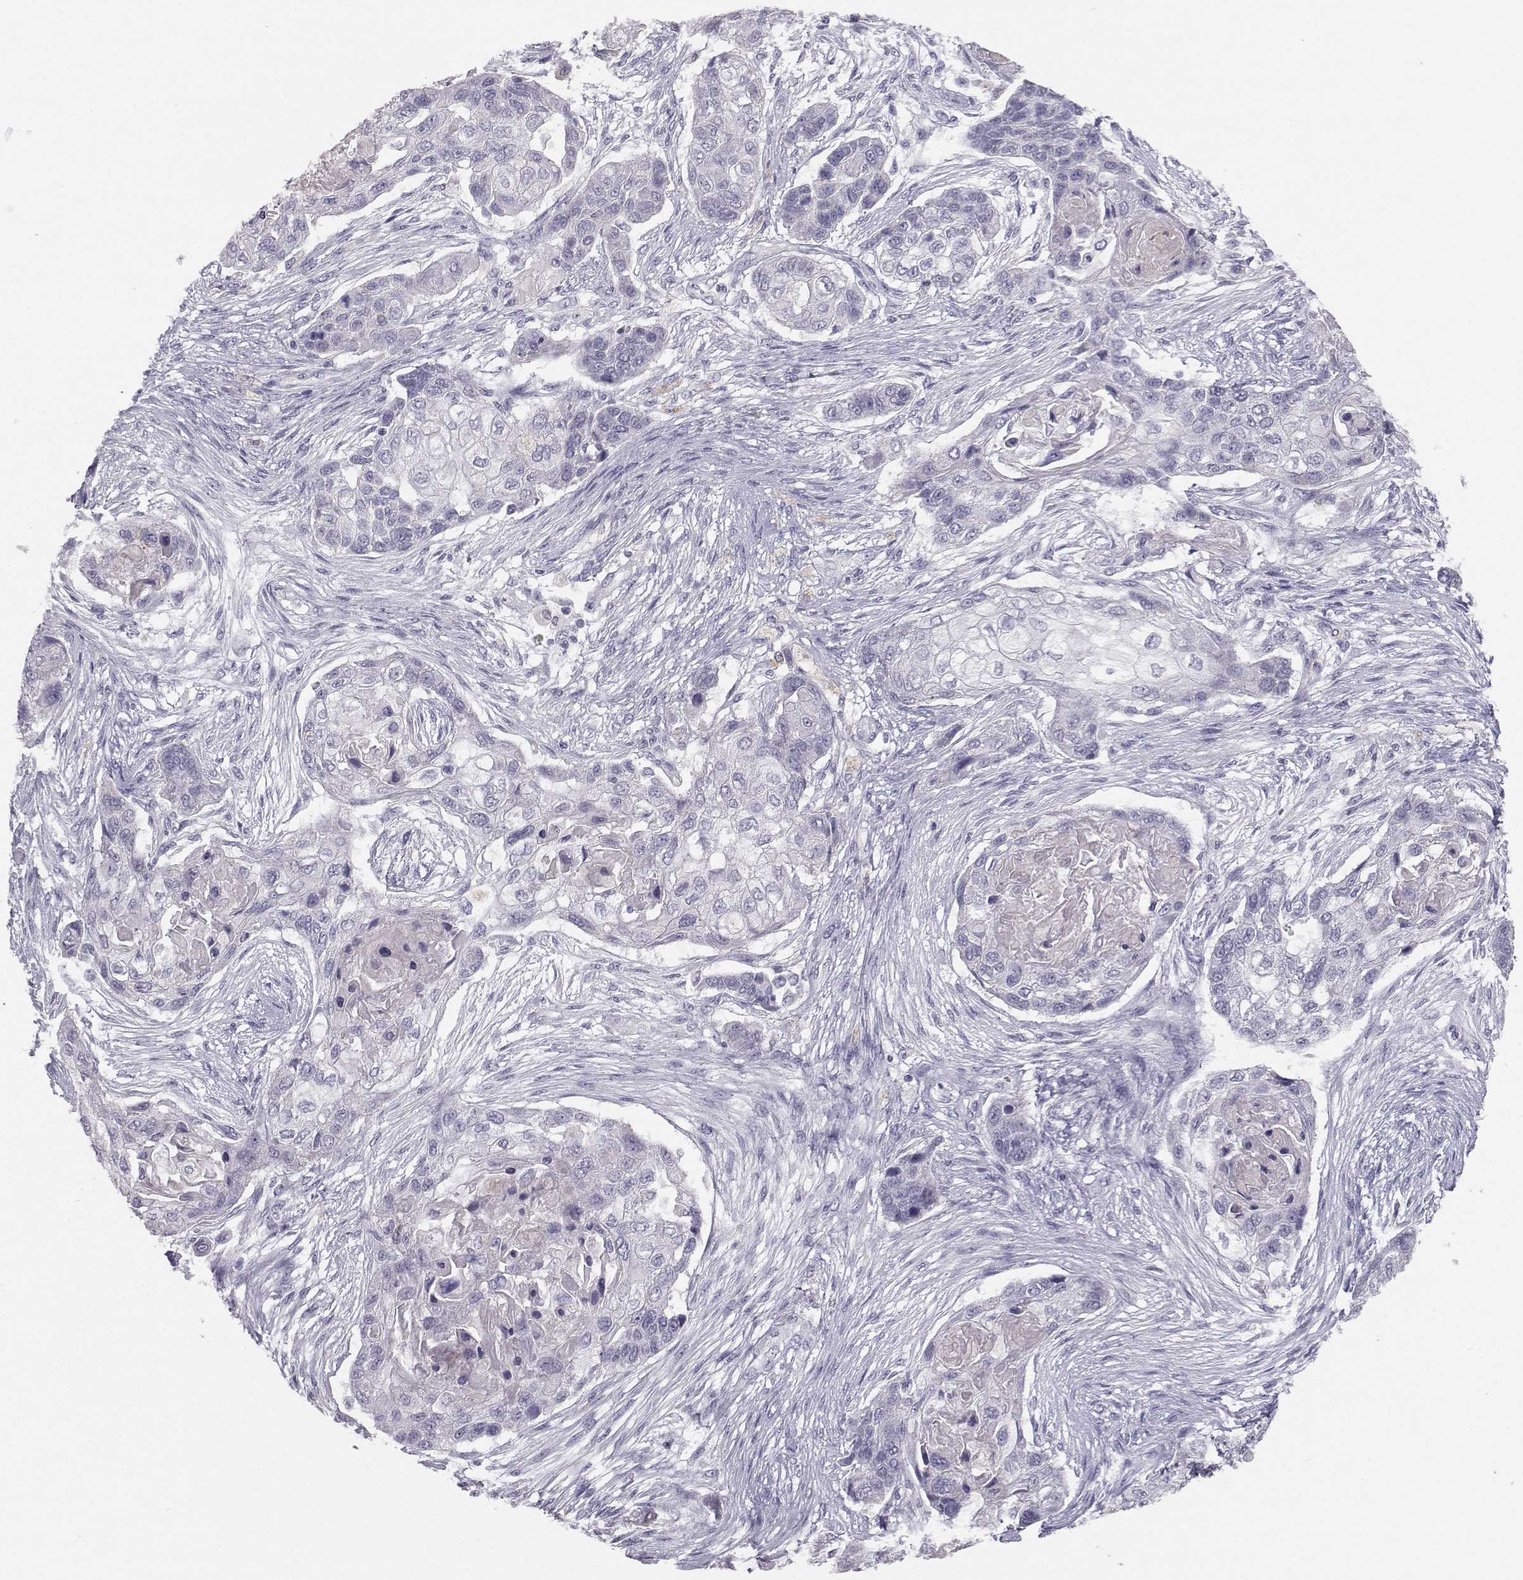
{"staining": {"intensity": "negative", "quantity": "none", "location": "none"}, "tissue": "lung cancer", "cell_type": "Tumor cells", "image_type": "cancer", "snomed": [{"axis": "morphology", "description": "Squamous cell carcinoma, NOS"}, {"axis": "topography", "description": "Lung"}], "caption": "High magnification brightfield microscopy of lung cancer stained with DAB (3,3'-diaminobenzidine) (brown) and counterstained with hematoxylin (blue): tumor cells show no significant staining.", "gene": "PGM5", "patient": {"sex": "male", "age": 69}}